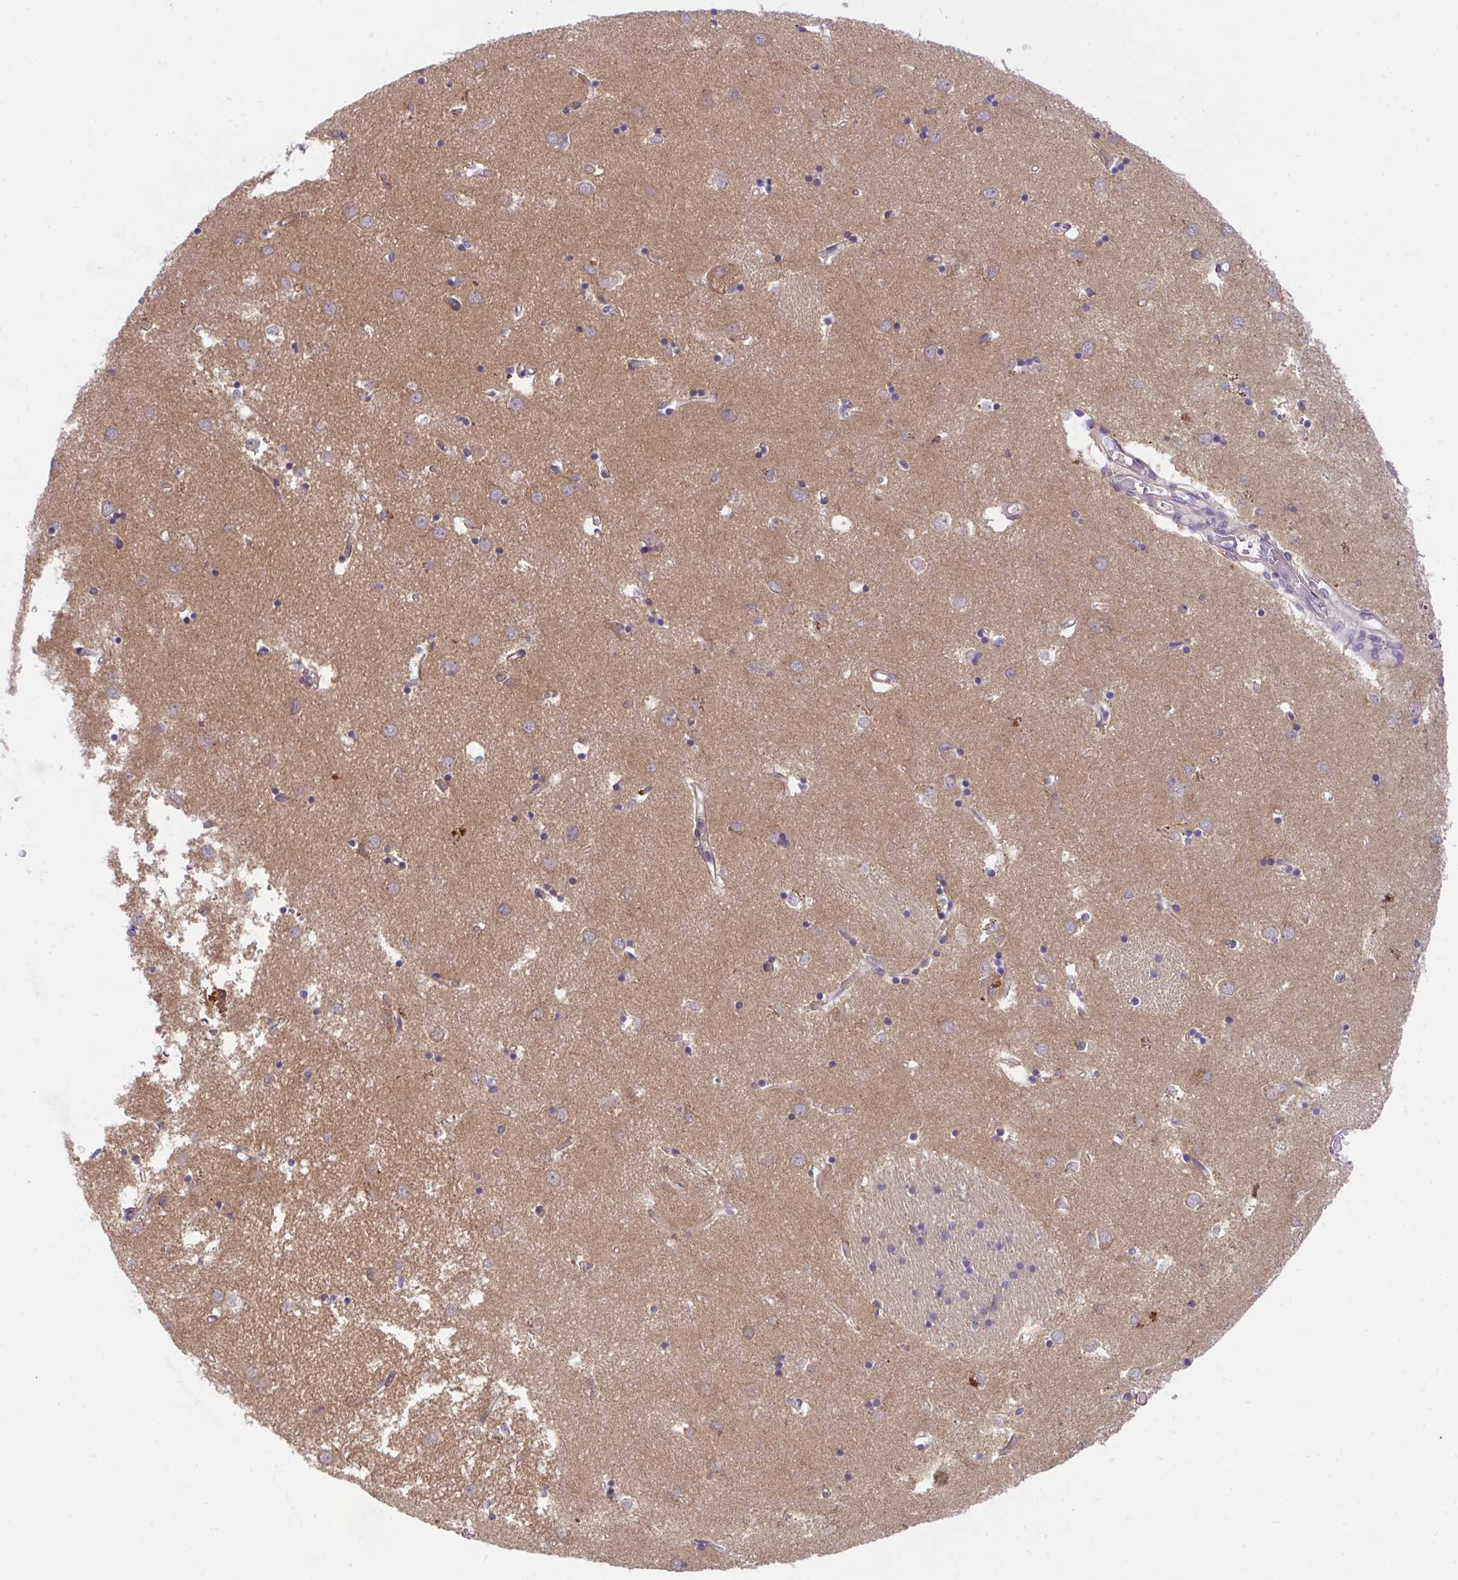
{"staining": {"intensity": "negative", "quantity": "none", "location": "none"}, "tissue": "caudate", "cell_type": "Glial cells", "image_type": "normal", "snomed": [{"axis": "morphology", "description": "Normal tissue, NOS"}, {"axis": "topography", "description": "Lateral ventricle wall"}], "caption": "A micrograph of caudate stained for a protein shows no brown staining in glial cells.", "gene": "TLN2", "patient": {"sex": "male", "age": 70}}